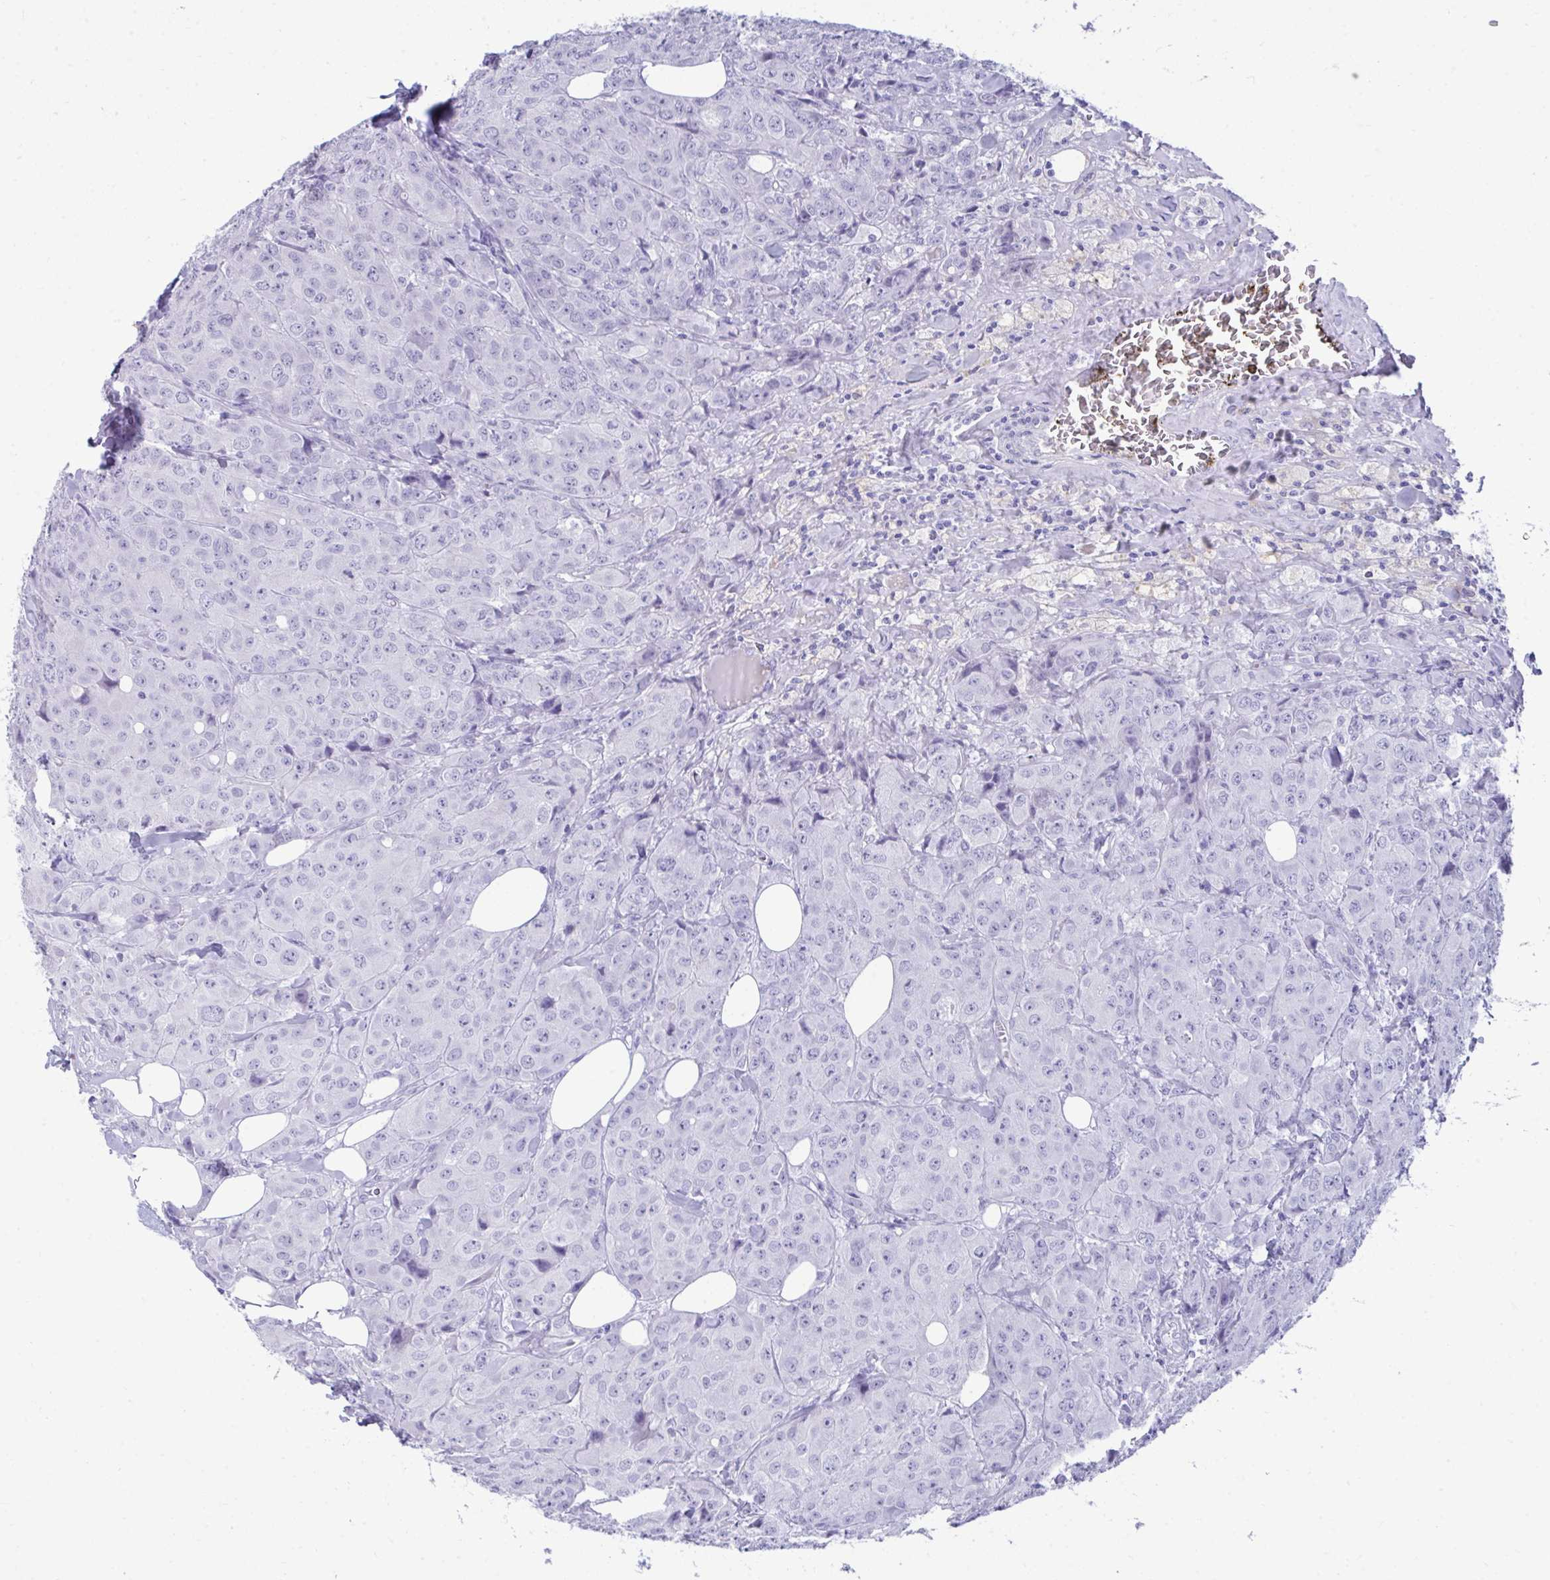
{"staining": {"intensity": "negative", "quantity": "none", "location": "none"}, "tissue": "breast cancer", "cell_type": "Tumor cells", "image_type": "cancer", "snomed": [{"axis": "morphology", "description": "Duct carcinoma"}, {"axis": "topography", "description": "Breast"}], "caption": "A high-resolution micrograph shows immunohistochemistry staining of invasive ductal carcinoma (breast), which demonstrates no significant positivity in tumor cells.", "gene": "PIGZ", "patient": {"sex": "female", "age": 43}}